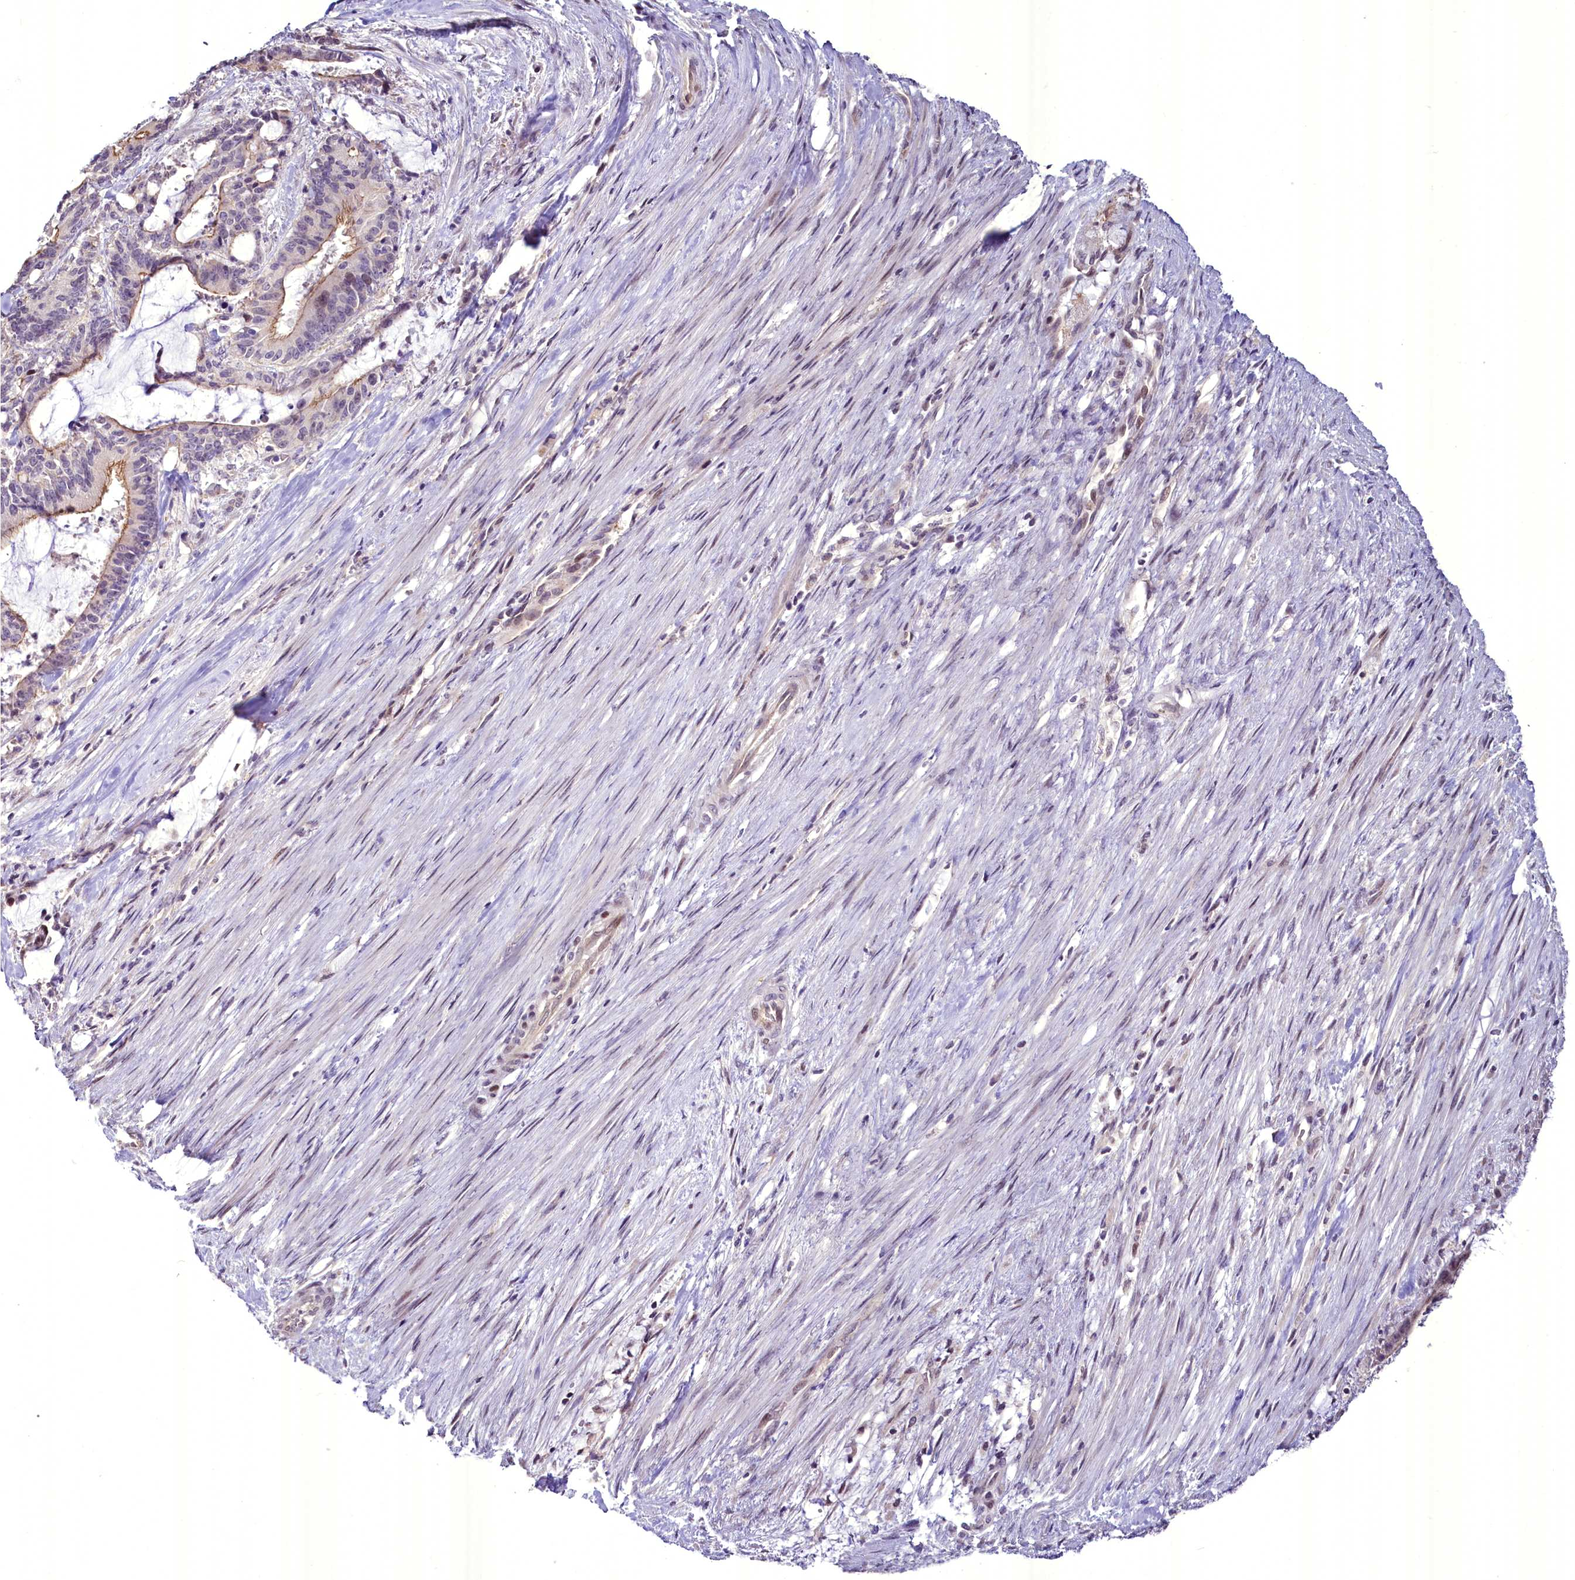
{"staining": {"intensity": "moderate", "quantity": "<25%", "location": "cytoplasmic/membranous"}, "tissue": "liver cancer", "cell_type": "Tumor cells", "image_type": "cancer", "snomed": [{"axis": "morphology", "description": "Normal tissue, NOS"}, {"axis": "morphology", "description": "Cholangiocarcinoma"}, {"axis": "topography", "description": "Liver"}, {"axis": "topography", "description": "Peripheral nerve tissue"}], "caption": "Liver cholangiocarcinoma stained with DAB immunohistochemistry (IHC) displays low levels of moderate cytoplasmic/membranous positivity in approximately <25% of tumor cells.", "gene": "BANK1", "patient": {"sex": "female", "age": 73}}